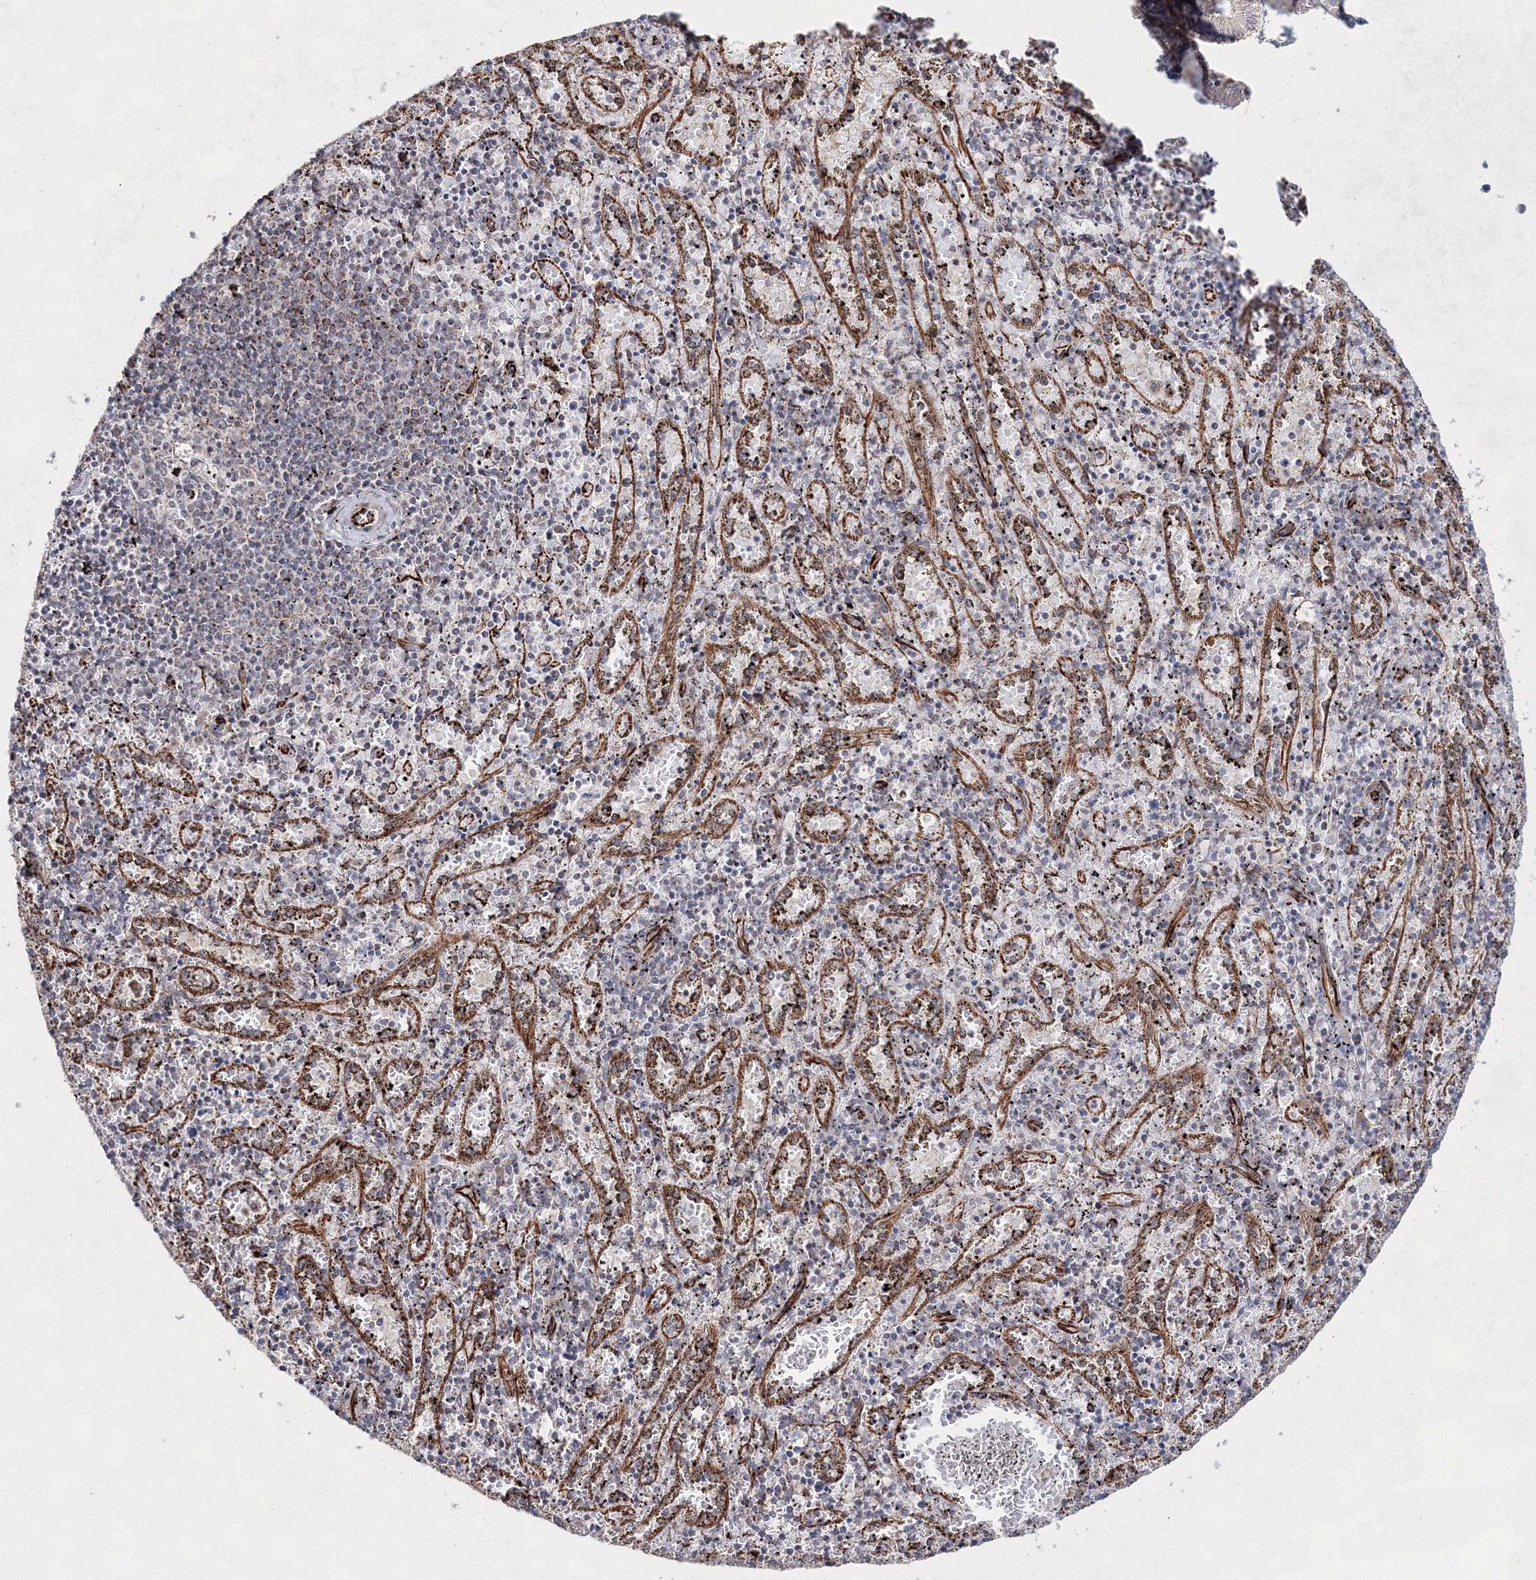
{"staining": {"intensity": "negative", "quantity": "none", "location": "none"}, "tissue": "spleen", "cell_type": "Cells in red pulp", "image_type": "normal", "snomed": [{"axis": "morphology", "description": "Normal tissue, NOS"}, {"axis": "topography", "description": "Spleen"}], "caption": "This is a histopathology image of IHC staining of normal spleen, which shows no positivity in cells in red pulp.", "gene": "SNIP1", "patient": {"sex": "male", "age": 11}}